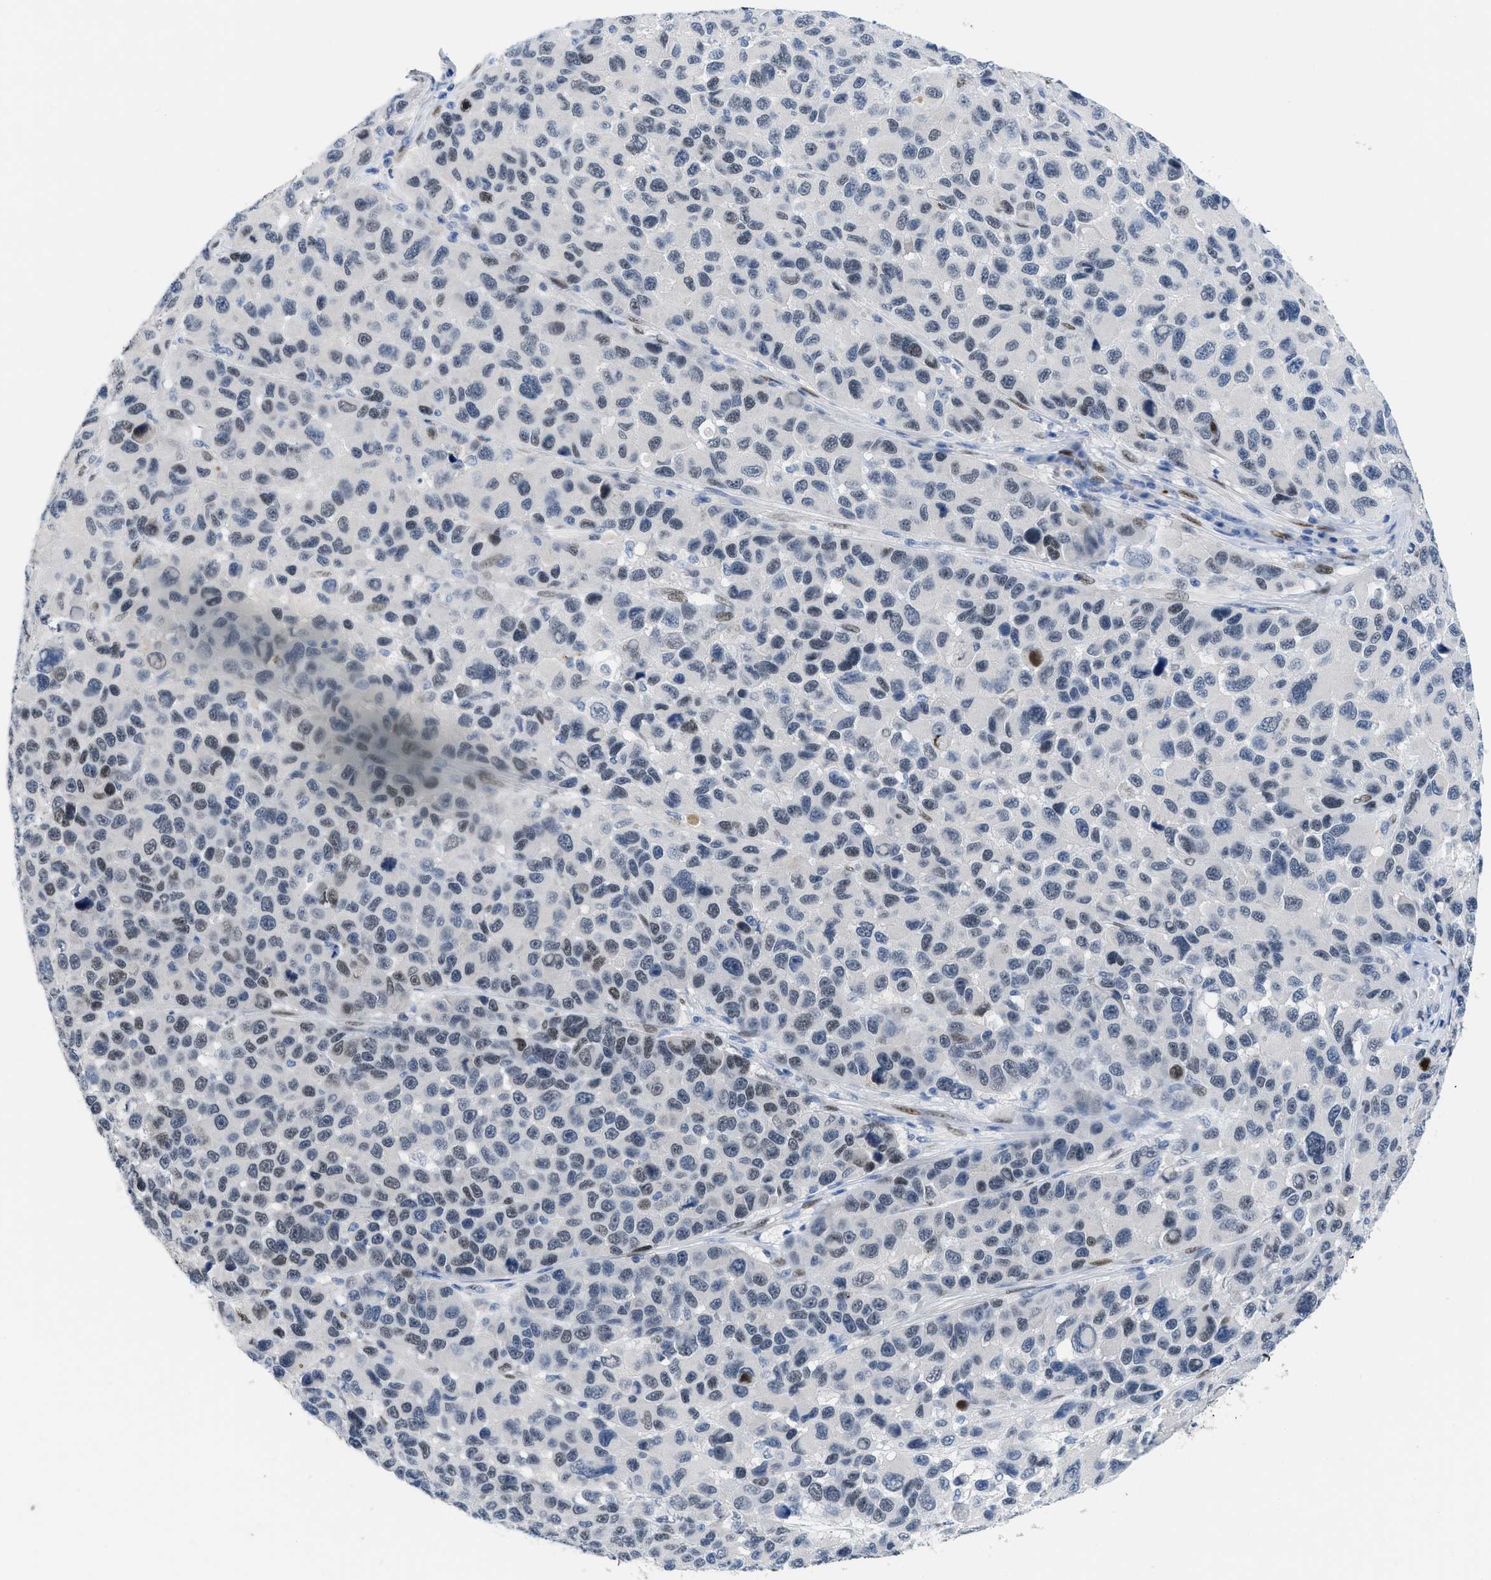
{"staining": {"intensity": "moderate", "quantity": "25%-75%", "location": "nuclear"}, "tissue": "melanoma", "cell_type": "Tumor cells", "image_type": "cancer", "snomed": [{"axis": "morphology", "description": "Malignant melanoma, NOS"}, {"axis": "topography", "description": "Skin"}], "caption": "Immunohistochemistry histopathology image of melanoma stained for a protein (brown), which reveals medium levels of moderate nuclear staining in approximately 25%-75% of tumor cells.", "gene": "NFIX", "patient": {"sex": "male", "age": 53}}